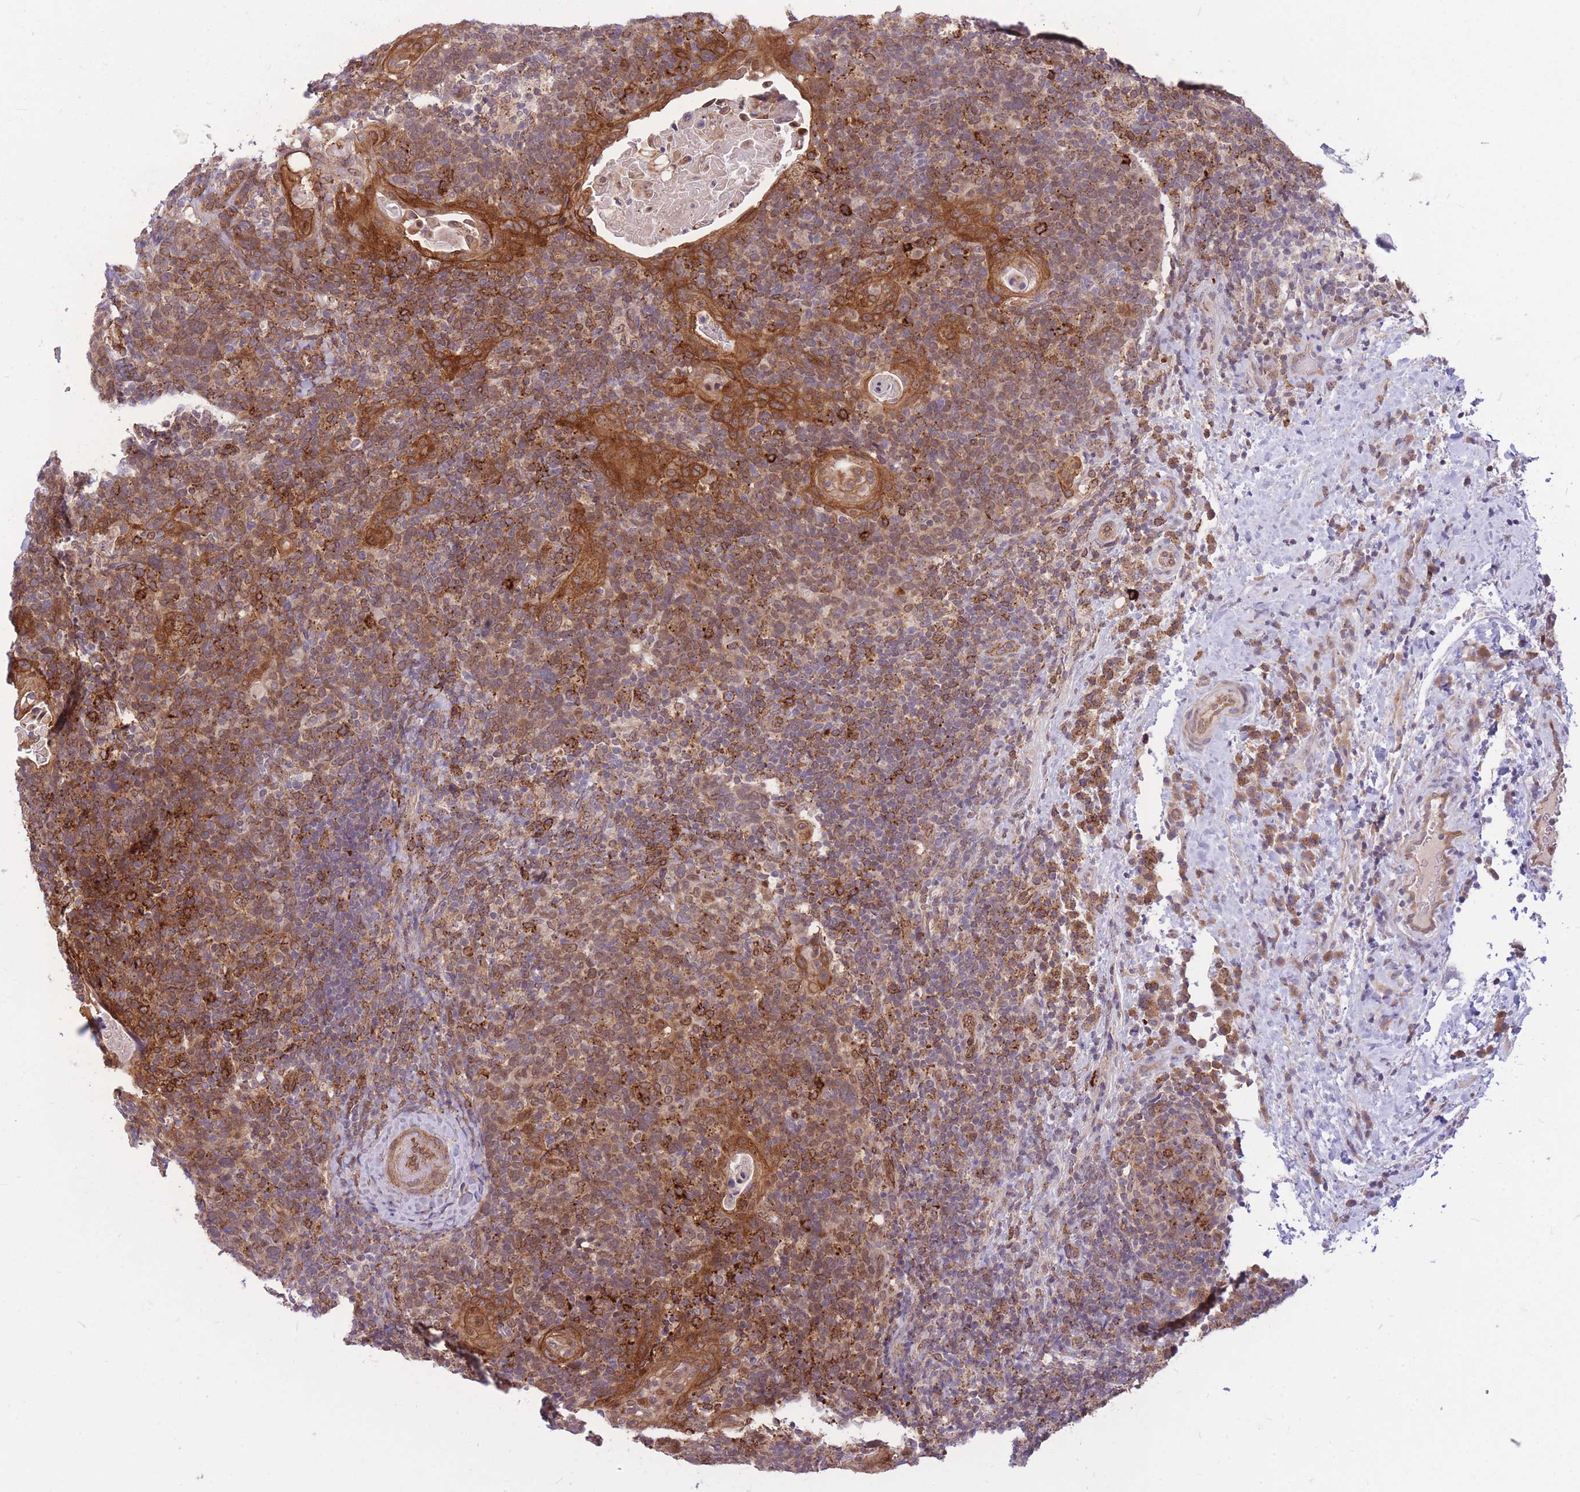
{"staining": {"intensity": "moderate", "quantity": ">75%", "location": "cytoplasmic/membranous,nuclear"}, "tissue": "head and neck cancer", "cell_type": "Tumor cells", "image_type": "cancer", "snomed": [{"axis": "morphology", "description": "Squamous cell carcinoma, NOS"}, {"axis": "morphology", "description": "Squamous cell carcinoma, metastatic, NOS"}, {"axis": "topography", "description": "Lymph node"}, {"axis": "topography", "description": "Head-Neck"}], "caption": "Moderate cytoplasmic/membranous and nuclear expression is identified in about >75% of tumor cells in metastatic squamous cell carcinoma (head and neck).", "gene": "TCF20", "patient": {"sex": "male", "age": 62}}